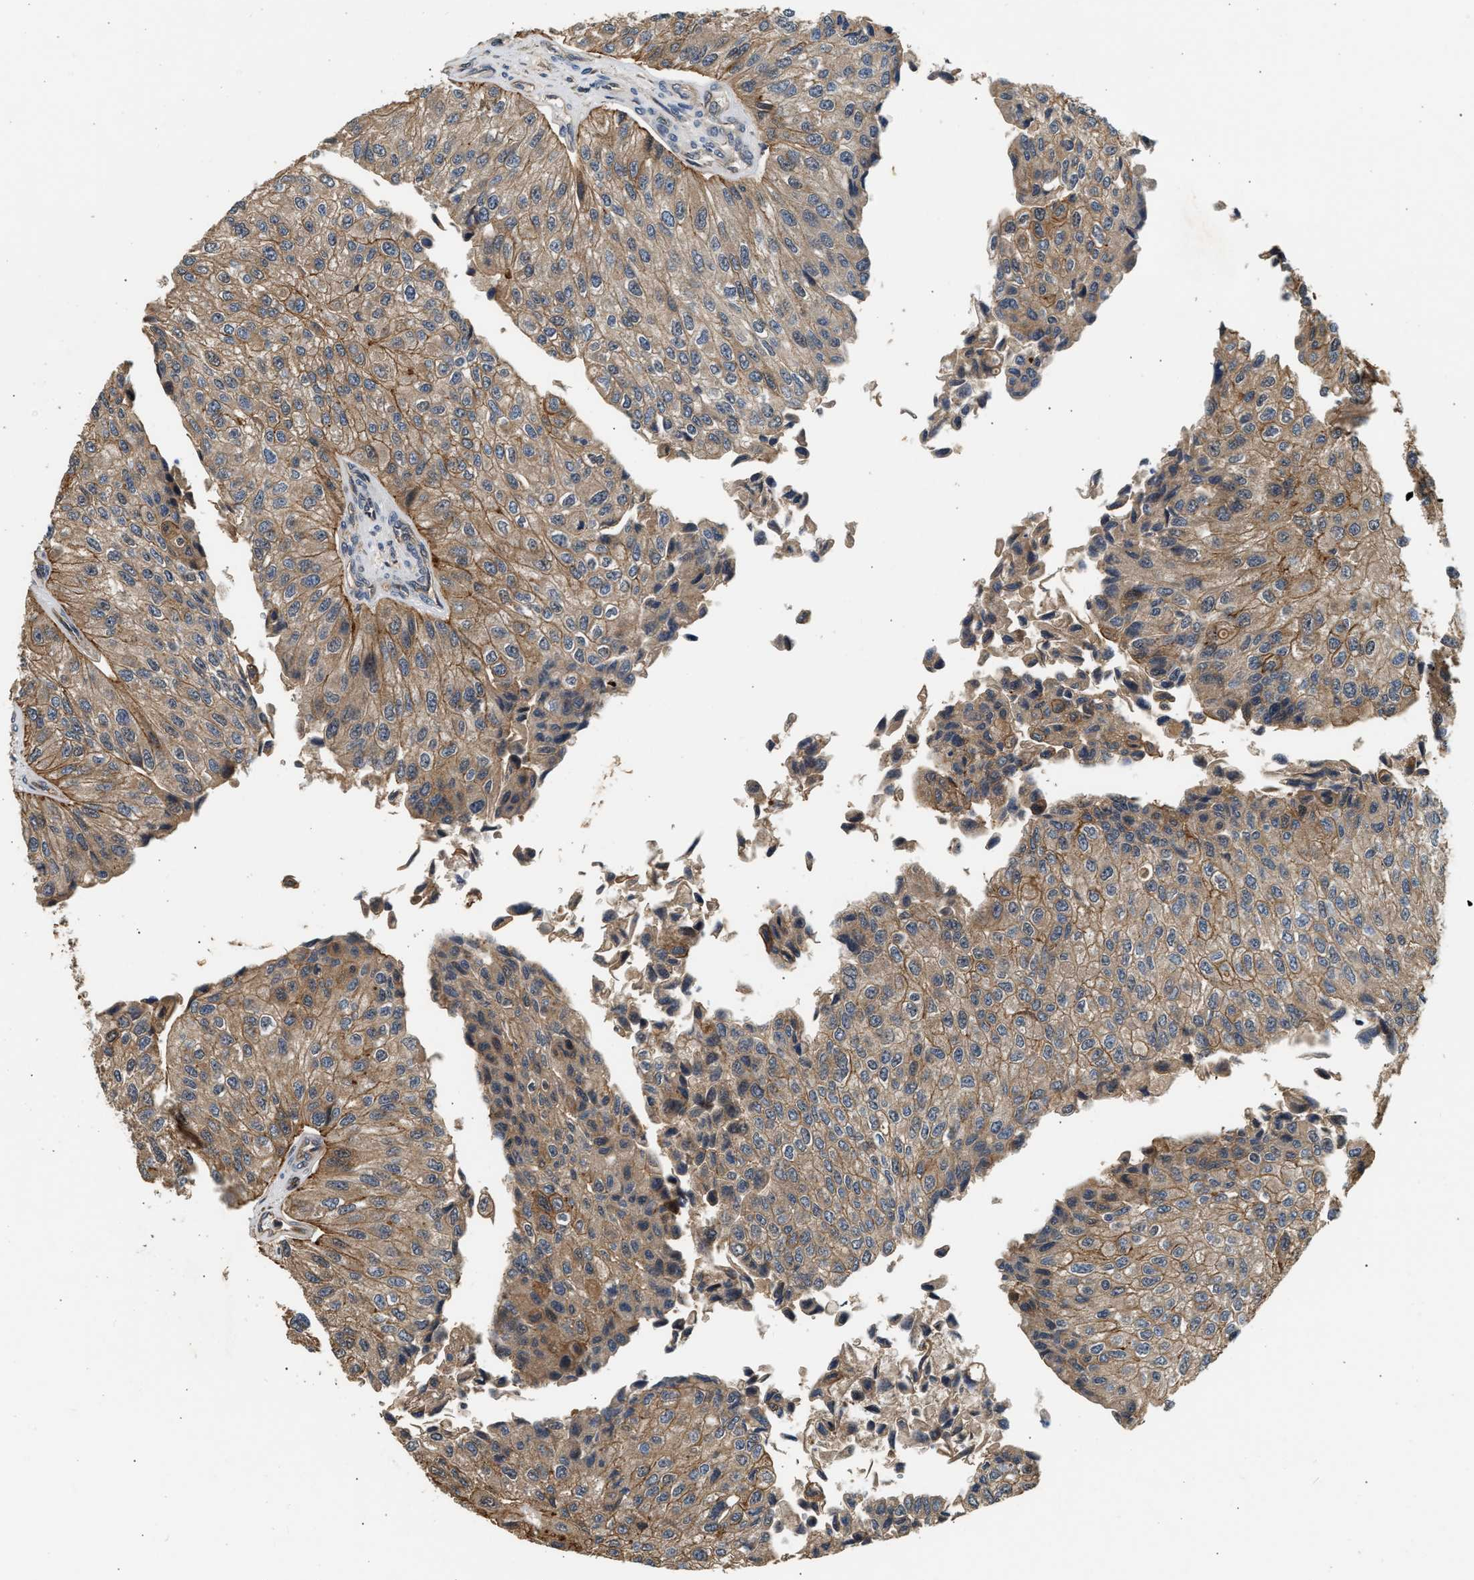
{"staining": {"intensity": "moderate", "quantity": ">75%", "location": "cytoplasmic/membranous"}, "tissue": "urothelial cancer", "cell_type": "Tumor cells", "image_type": "cancer", "snomed": [{"axis": "morphology", "description": "Urothelial carcinoma, High grade"}, {"axis": "topography", "description": "Kidney"}, {"axis": "topography", "description": "Urinary bladder"}], "caption": "High-grade urothelial carcinoma tissue exhibits moderate cytoplasmic/membranous positivity in approximately >75% of tumor cells, visualized by immunohistochemistry.", "gene": "DUSP14", "patient": {"sex": "male", "age": 77}}